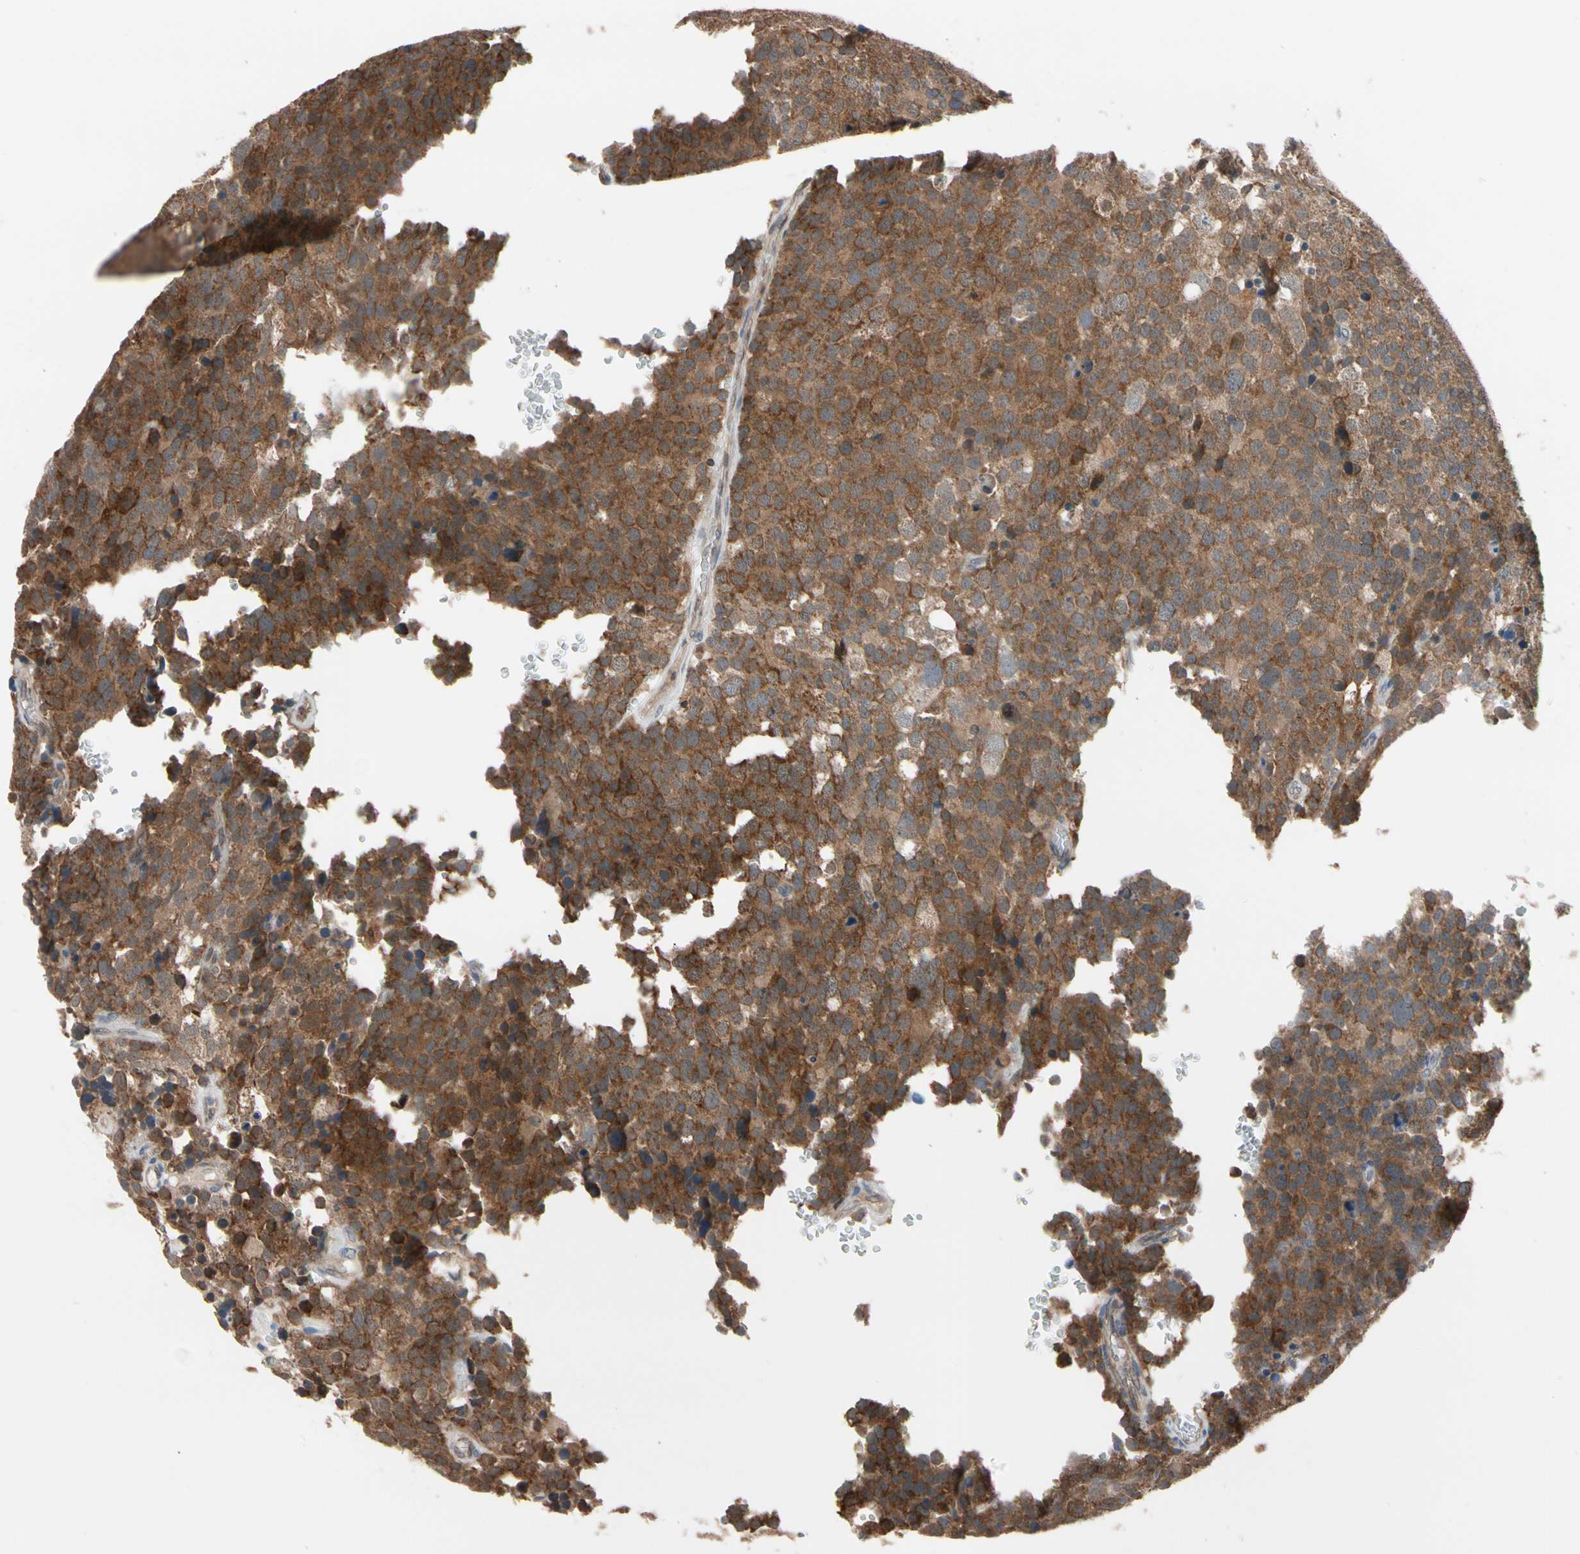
{"staining": {"intensity": "strong", "quantity": ">75%", "location": "cytoplasmic/membranous"}, "tissue": "testis cancer", "cell_type": "Tumor cells", "image_type": "cancer", "snomed": [{"axis": "morphology", "description": "Seminoma, NOS"}, {"axis": "topography", "description": "Testis"}], "caption": "About >75% of tumor cells in testis cancer display strong cytoplasmic/membranous protein positivity as visualized by brown immunohistochemical staining.", "gene": "MTHFS", "patient": {"sex": "male", "age": 71}}